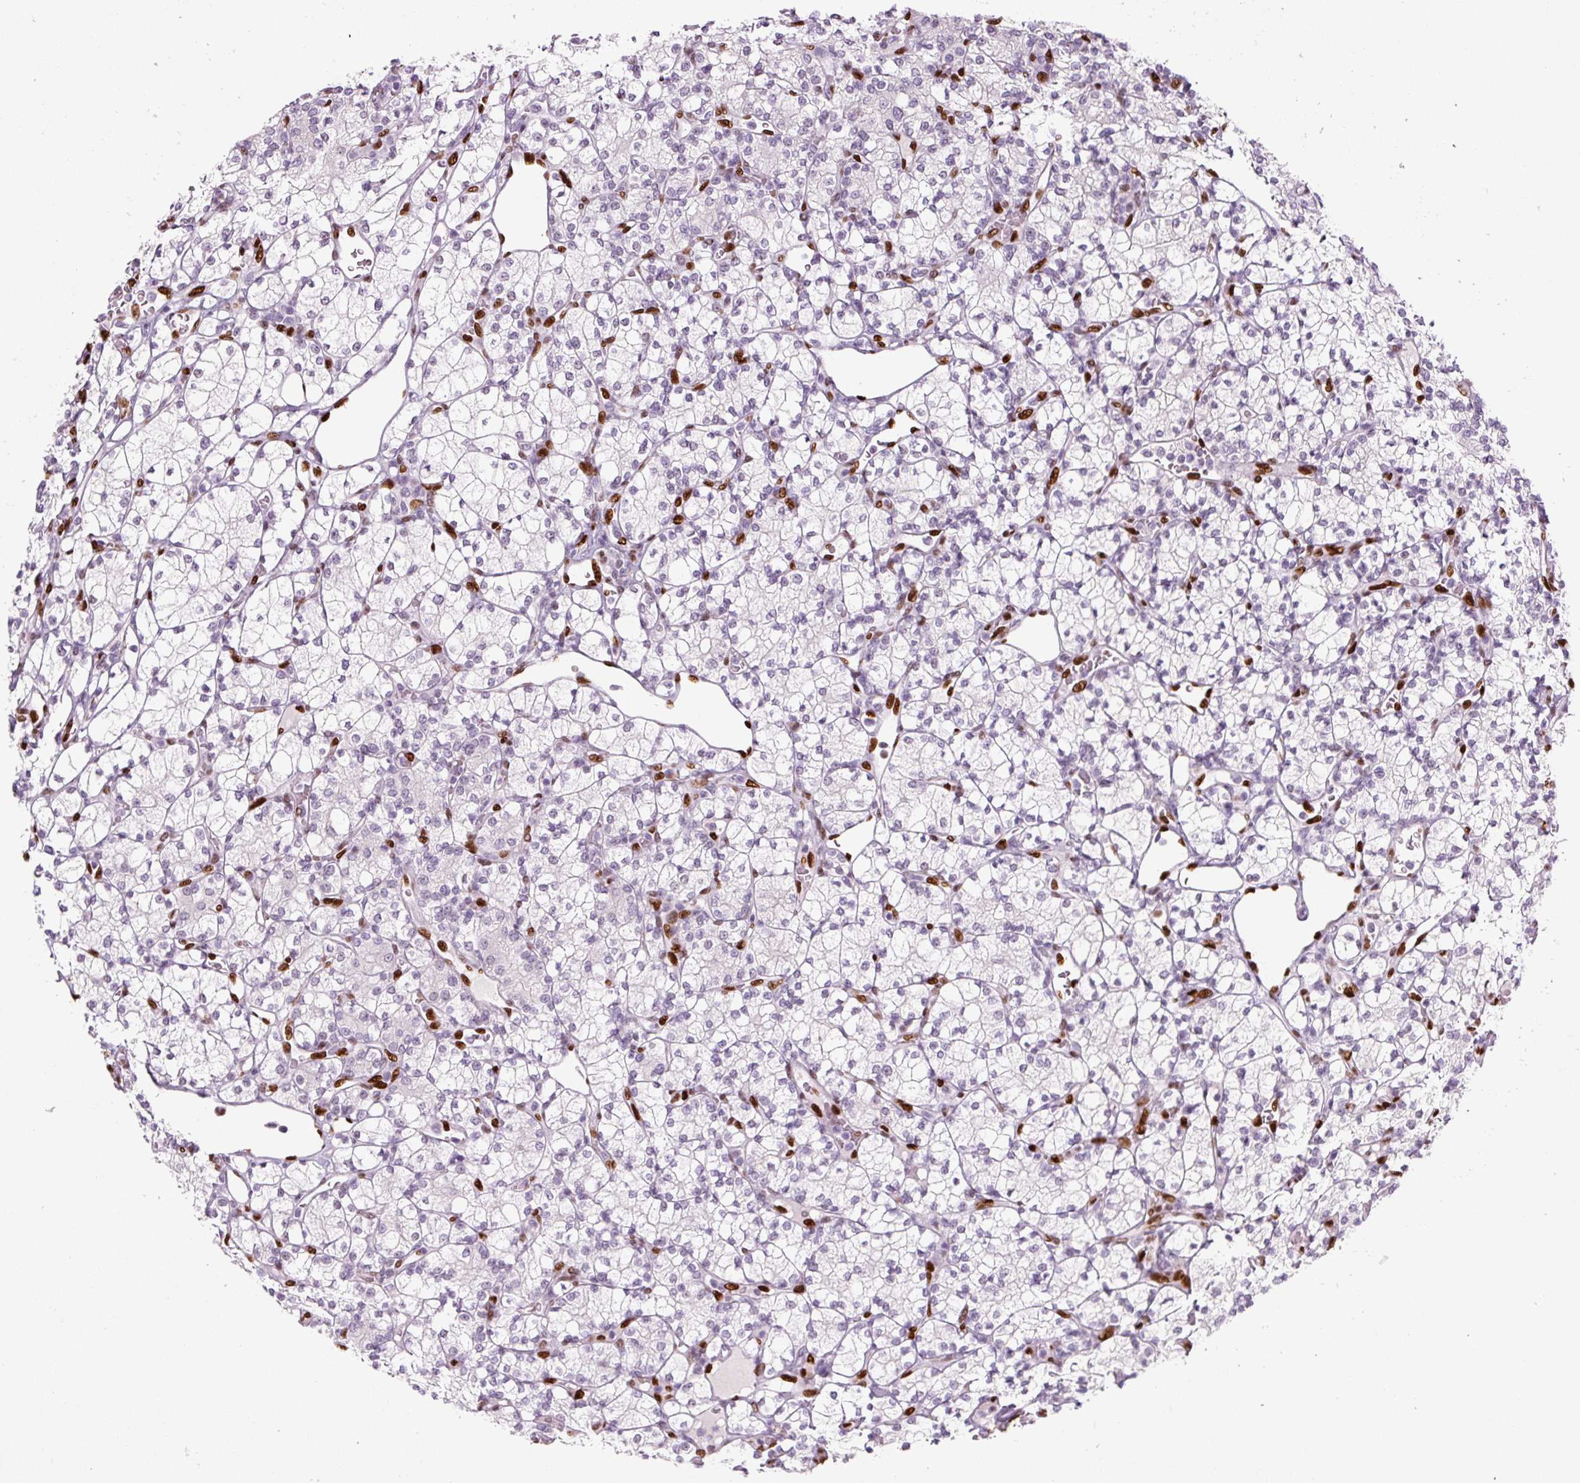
{"staining": {"intensity": "negative", "quantity": "none", "location": "none"}, "tissue": "renal cancer", "cell_type": "Tumor cells", "image_type": "cancer", "snomed": [{"axis": "morphology", "description": "Adenocarcinoma, NOS"}, {"axis": "topography", "description": "Kidney"}], "caption": "Renal cancer (adenocarcinoma) was stained to show a protein in brown. There is no significant staining in tumor cells.", "gene": "ZEB1", "patient": {"sex": "male", "age": 77}}